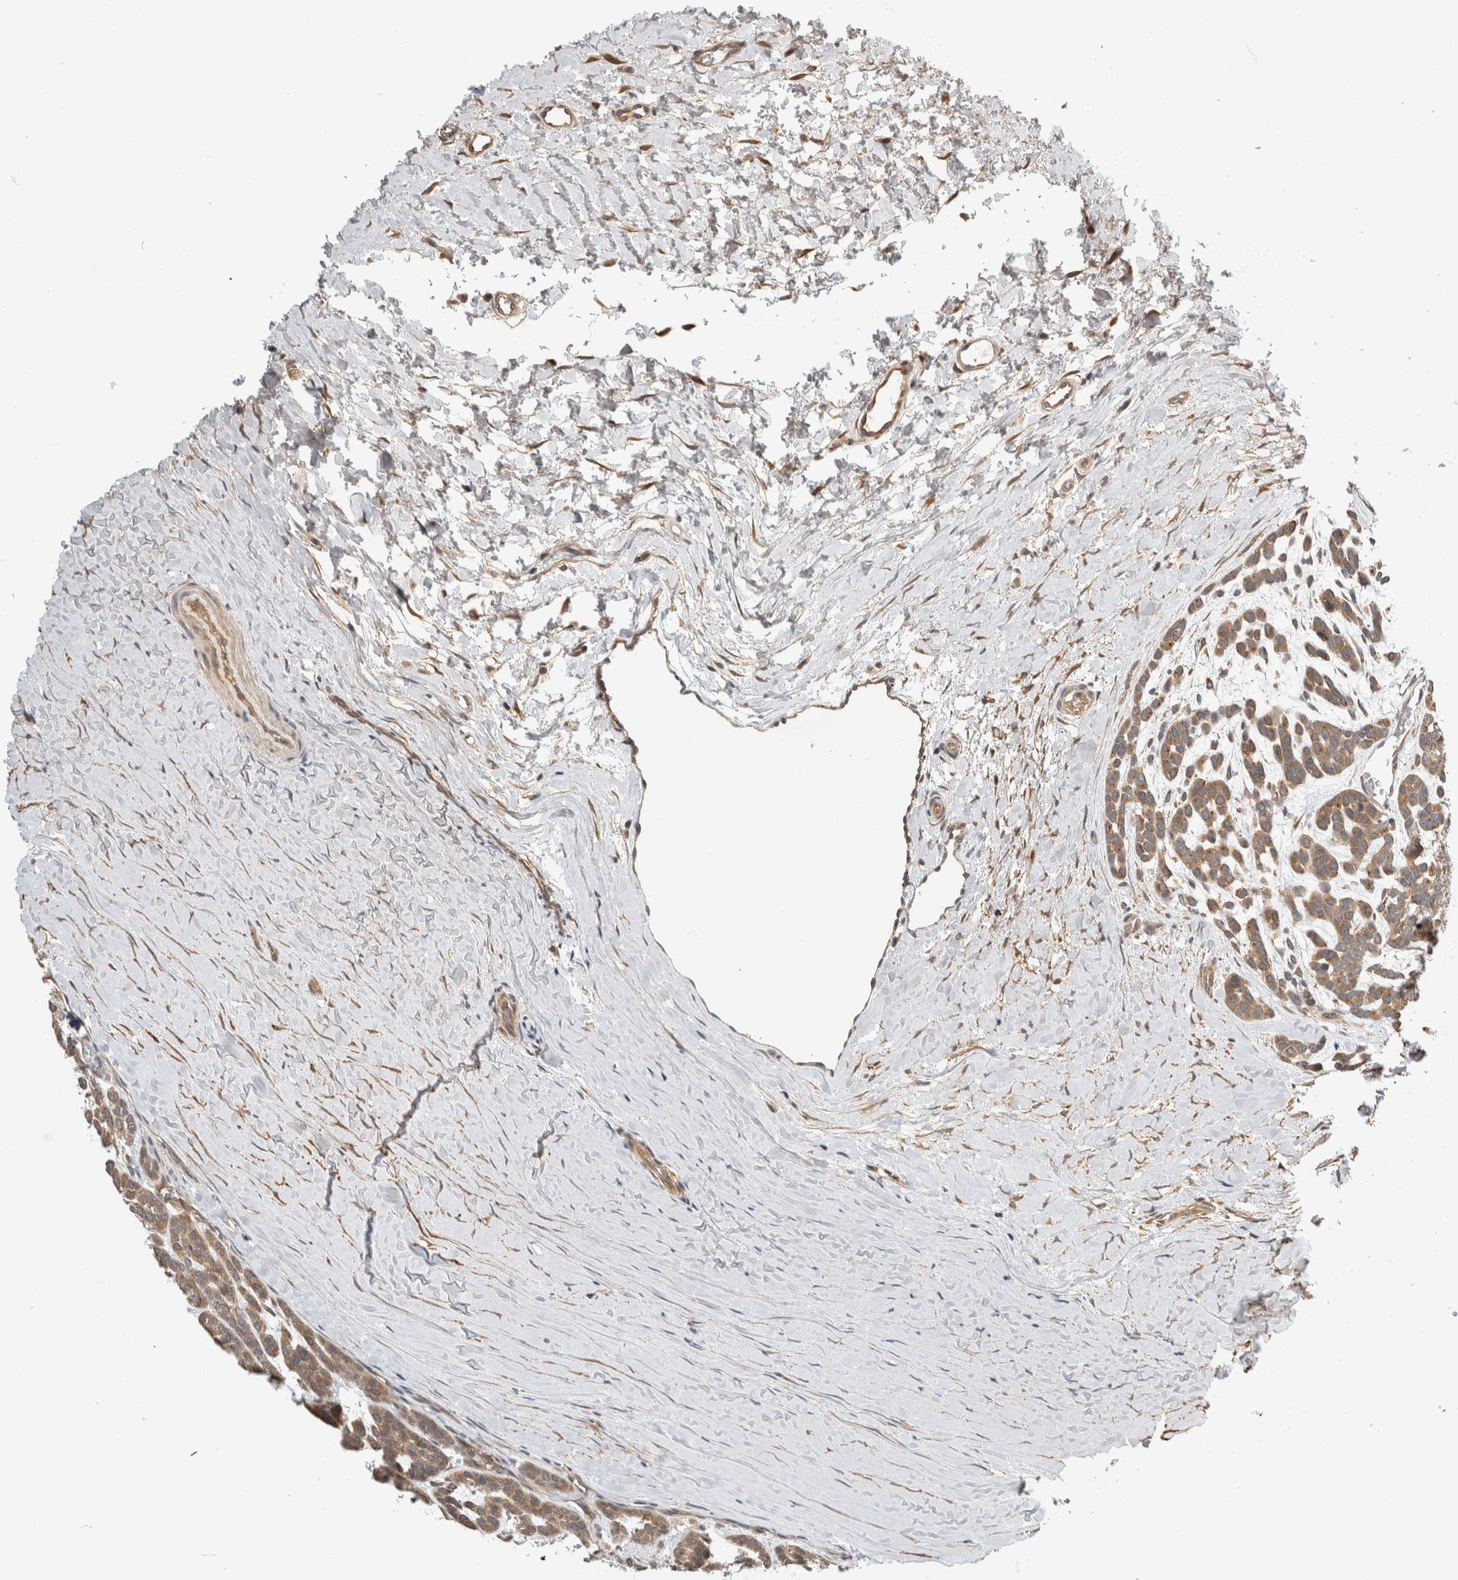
{"staining": {"intensity": "moderate", "quantity": ">75%", "location": "cytoplasmic/membranous"}, "tissue": "head and neck cancer", "cell_type": "Tumor cells", "image_type": "cancer", "snomed": [{"axis": "morphology", "description": "Adenocarcinoma, NOS"}, {"axis": "morphology", "description": "Adenoma, NOS"}, {"axis": "topography", "description": "Head-Neck"}], "caption": "Immunohistochemistry (IHC) staining of head and neck adenoma, which exhibits medium levels of moderate cytoplasmic/membranous expression in about >75% of tumor cells indicating moderate cytoplasmic/membranous protein expression. The staining was performed using DAB (brown) for protein detection and nuclei were counterstained in hematoxylin (blue).", "gene": "PGM1", "patient": {"sex": "female", "age": 55}}